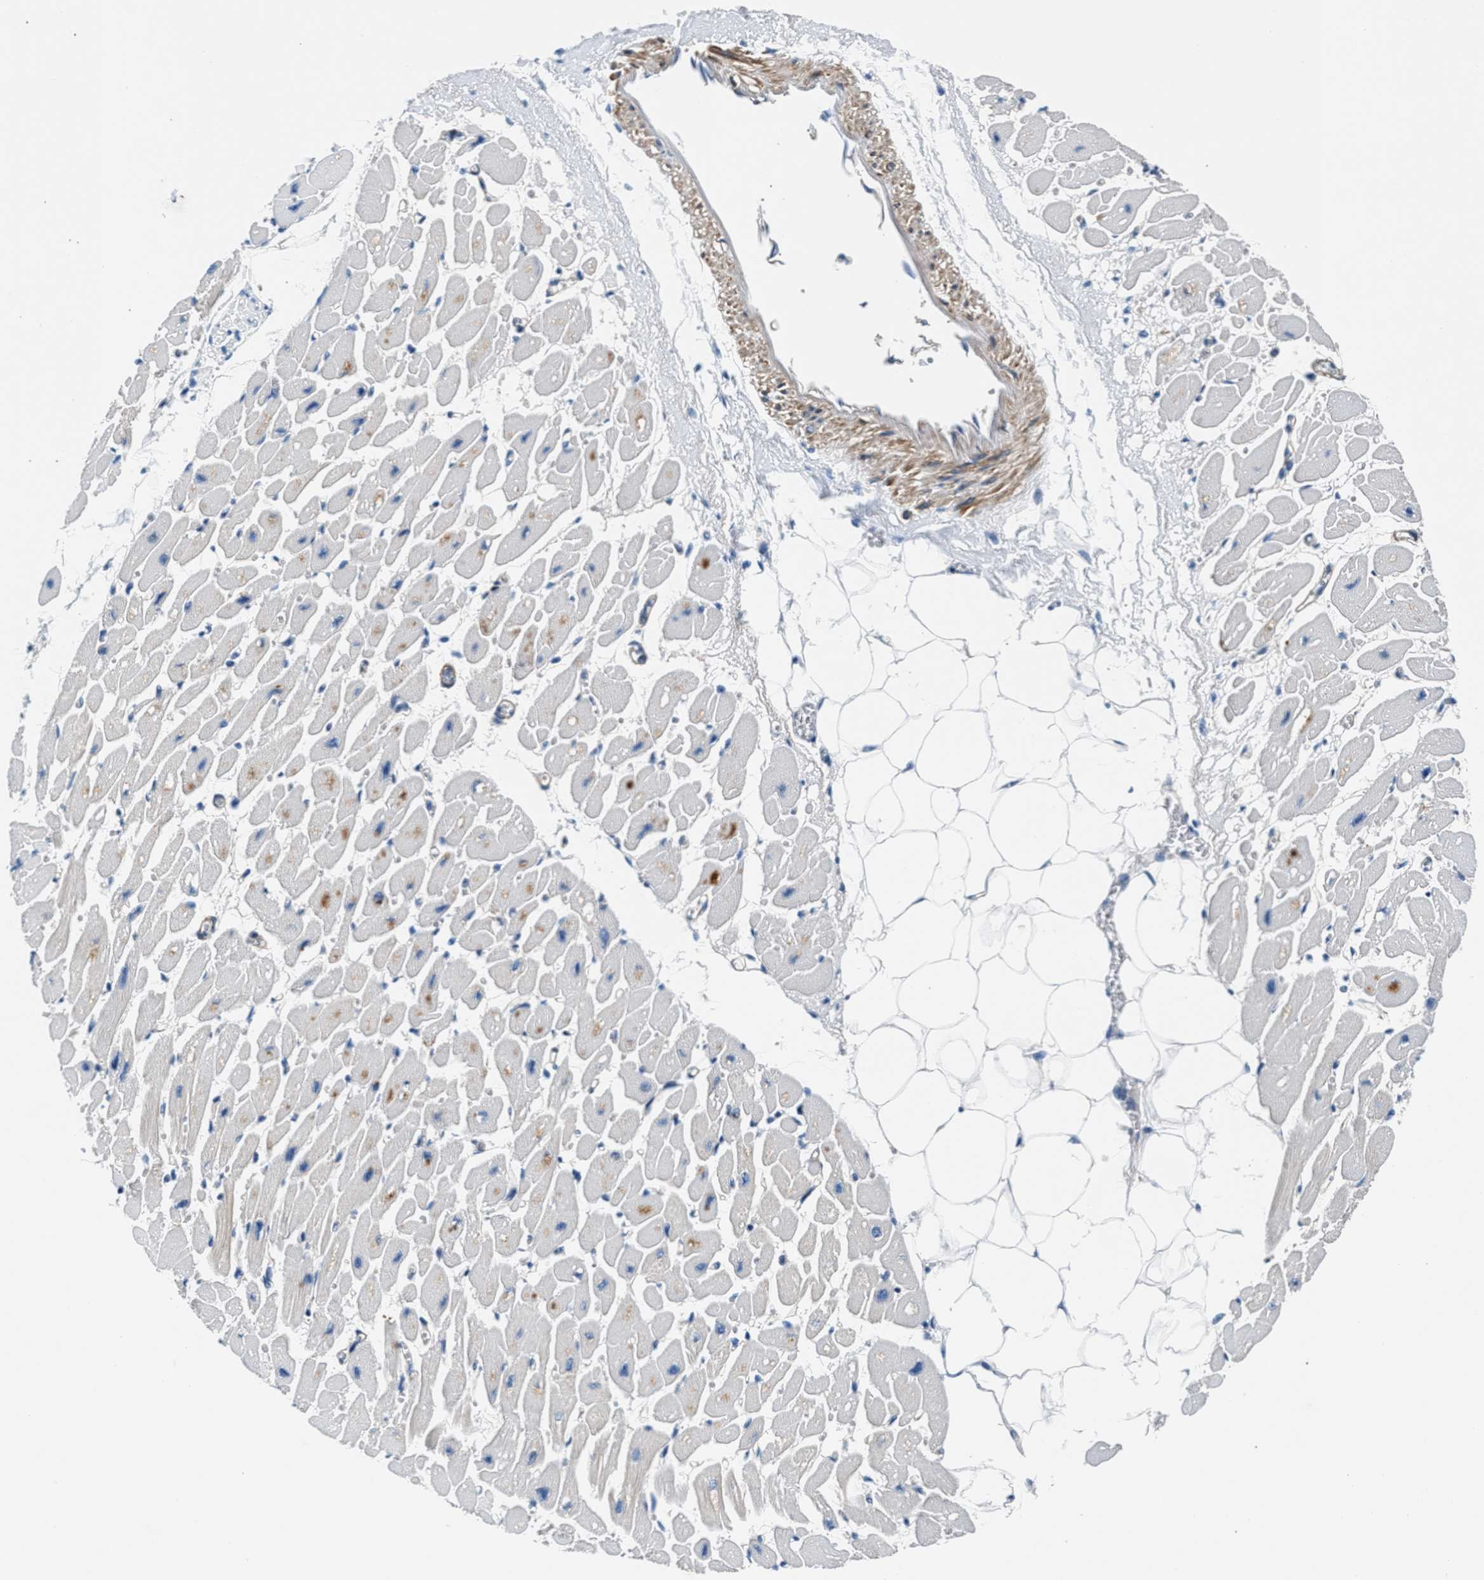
{"staining": {"intensity": "moderate", "quantity": "<25%", "location": "cytoplasmic/membranous"}, "tissue": "heart muscle", "cell_type": "Cardiomyocytes", "image_type": "normal", "snomed": [{"axis": "morphology", "description": "Normal tissue, NOS"}, {"axis": "topography", "description": "Heart"}], "caption": "This histopathology image reveals immunohistochemistry staining of unremarkable human heart muscle, with low moderate cytoplasmic/membranous staining in approximately <25% of cardiomyocytes.", "gene": "CDRT4", "patient": {"sex": "female", "age": 54}}